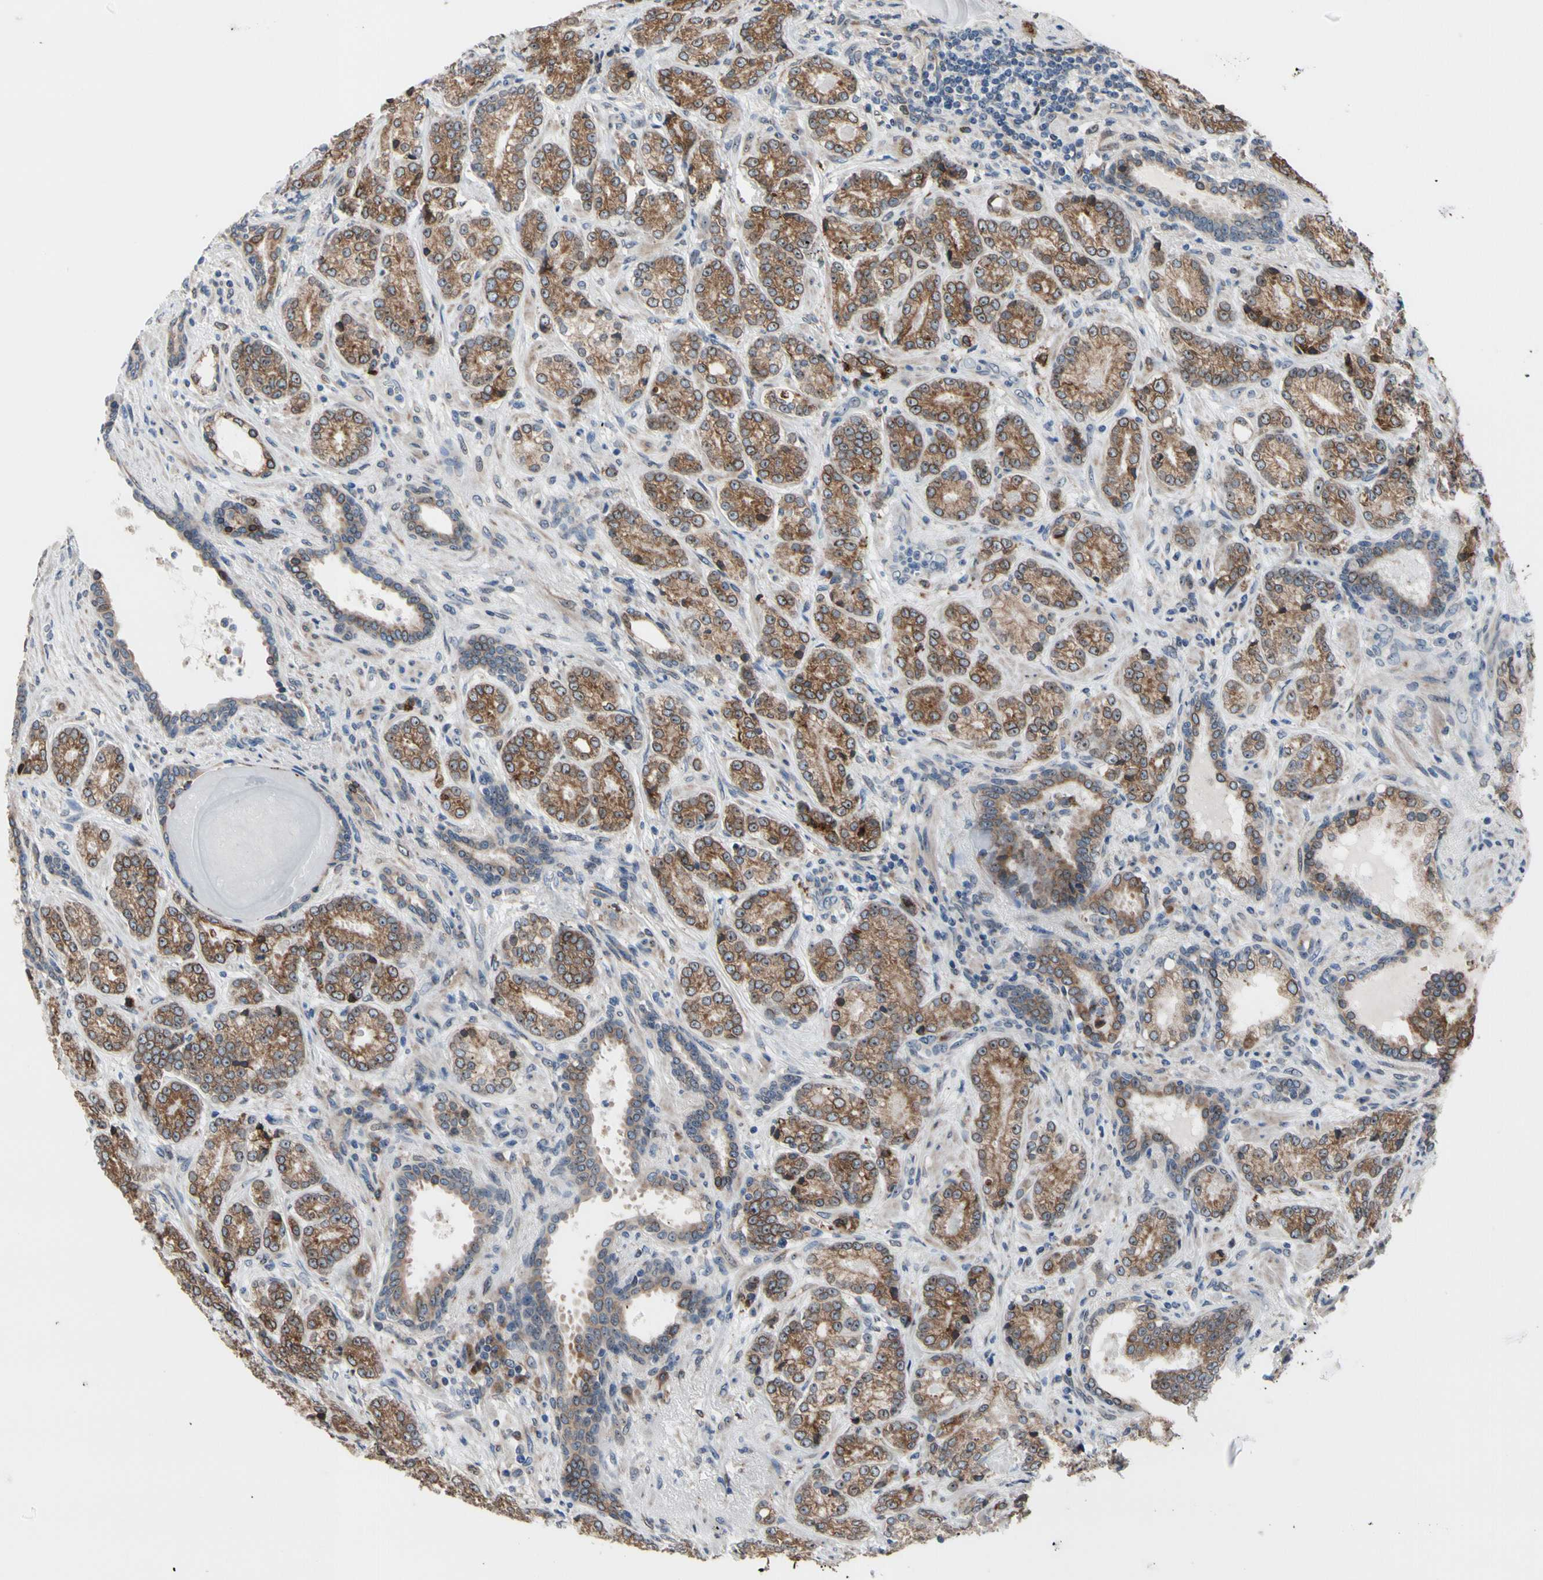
{"staining": {"intensity": "moderate", "quantity": ">75%", "location": "cytoplasmic/membranous"}, "tissue": "prostate cancer", "cell_type": "Tumor cells", "image_type": "cancer", "snomed": [{"axis": "morphology", "description": "Adenocarcinoma, High grade"}, {"axis": "topography", "description": "Prostate"}], "caption": "There is medium levels of moderate cytoplasmic/membranous positivity in tumor cells of prostate high-grade adenocarcinoma, as demonstrated by immunohistochemical staining (brown color).", "gene": "TMED7", "patient": {"sex": "male", "age": 61}}